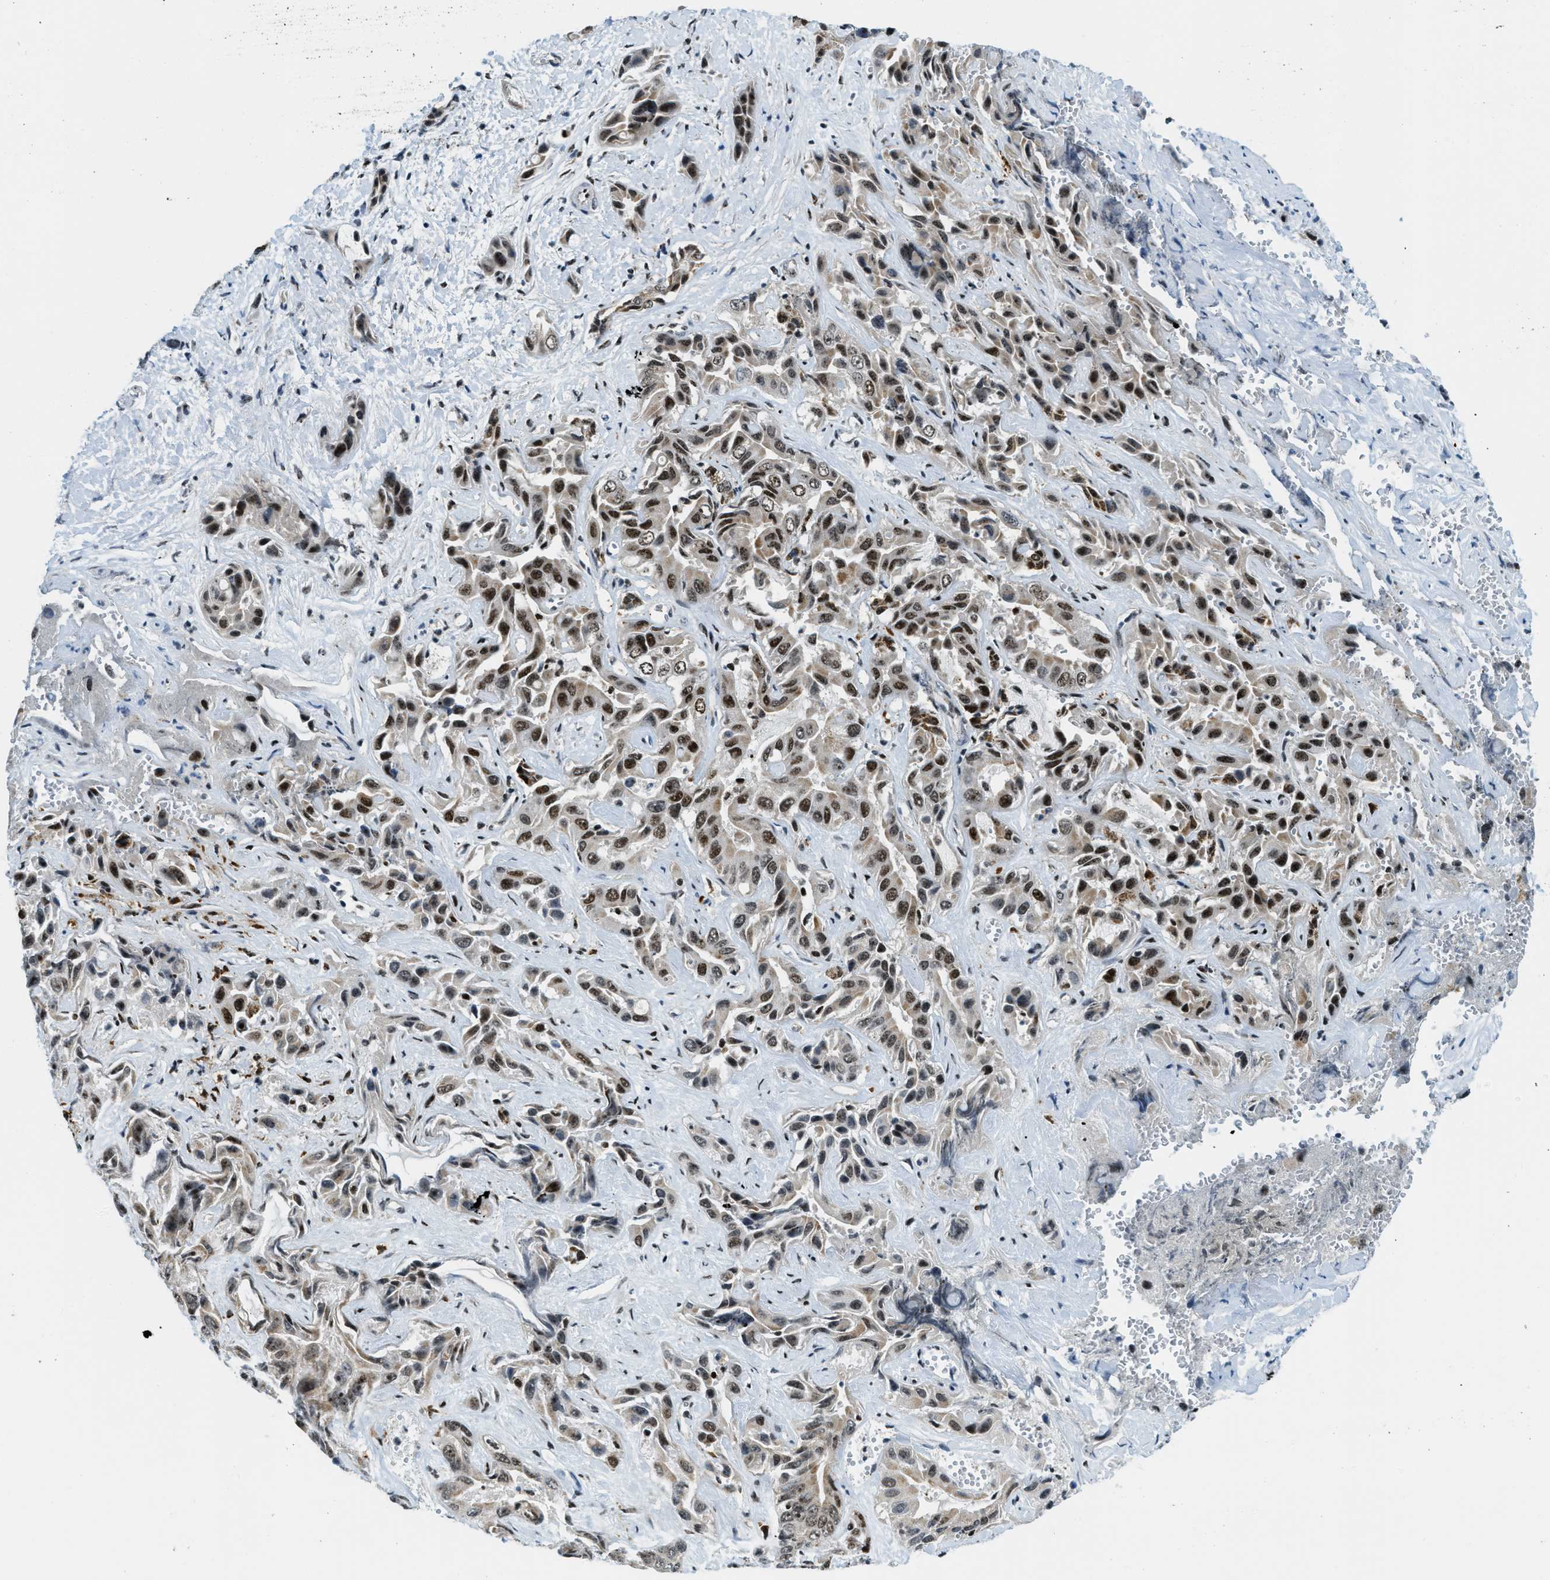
{"staining": {"intensity": "strong", "quantity": ">75%", "location": "cytoplasmic/membranous,nuclear"}, "tissue": "liver cancer", "cell_type": "Tumor cells", "image_type": "cancer", "snomed": [{"axis": "morphology", "description": "Cholangiocarcinoma"}, {"axis": "topography", "description": "Liver"}], "caption": "This is an image of immunohistochemistry staining of liver cancer, which shows strong staining in the cytoplasmic/membranous and nuclear of tumor cells.", "gene": "SP100", "patient": {"sex": "female", "age": 52}}